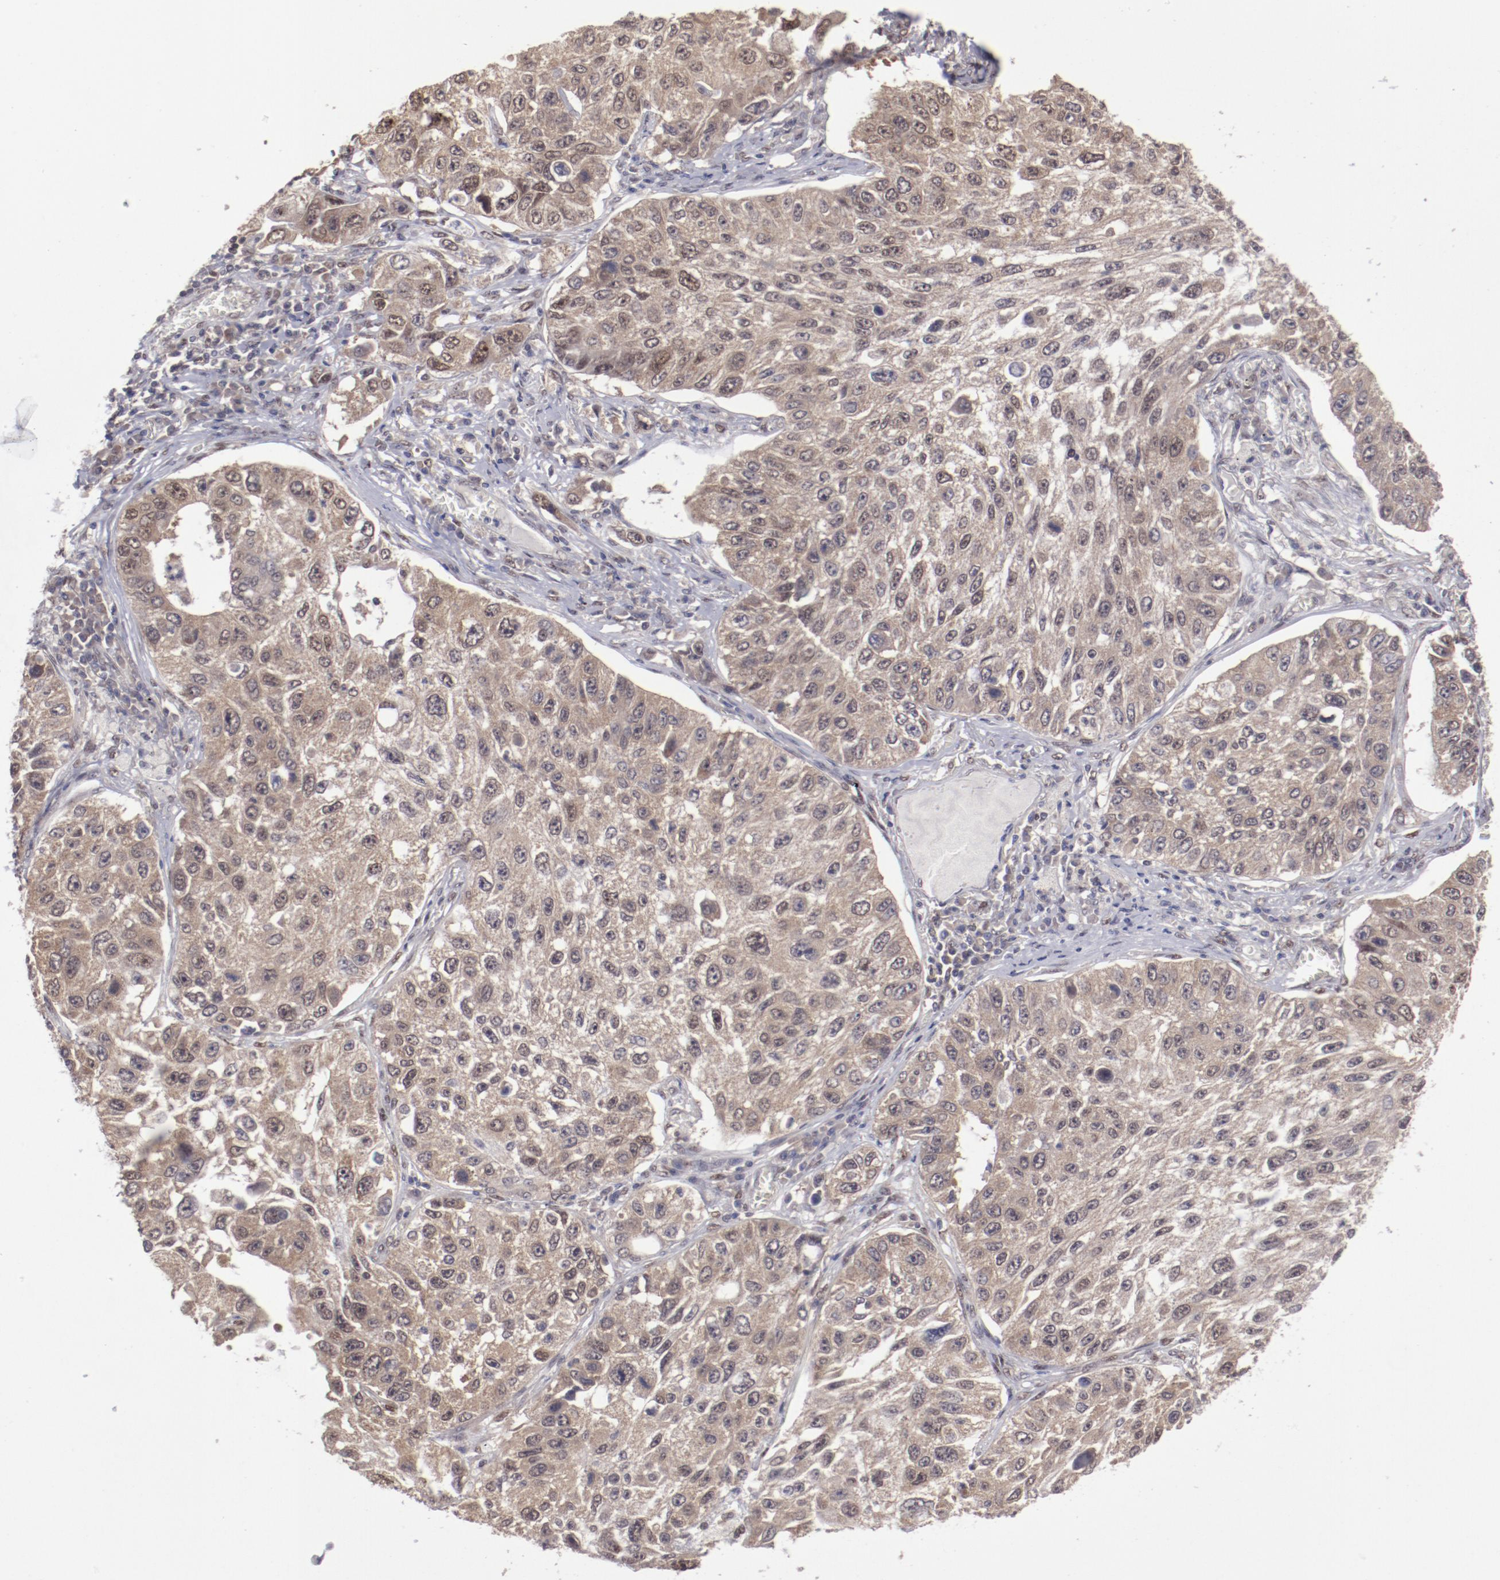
{"staining": {"intensity": "weak", "quantity": ">75%", "location": "cytoplasmic/membranous,nuclear"}, "tissue": "lung cancer", "cell_type": "Tumor cells", "image_type": "cancer", "snomed": [{"axis": "morphology", "description": "Squamous cell carcinoma, NOS"}, {"axis": "topography", "description": "Lung"}], "caption": "An image showing weak cytoplasmic/membranous and nuclear expression in approximately >75% of tumor cells in squamous cell carcinoma (lung), as visualized by brown immunohistochemical staining.", "gene": "ARNT", "patient": {"sex": "male", "age": 71}}